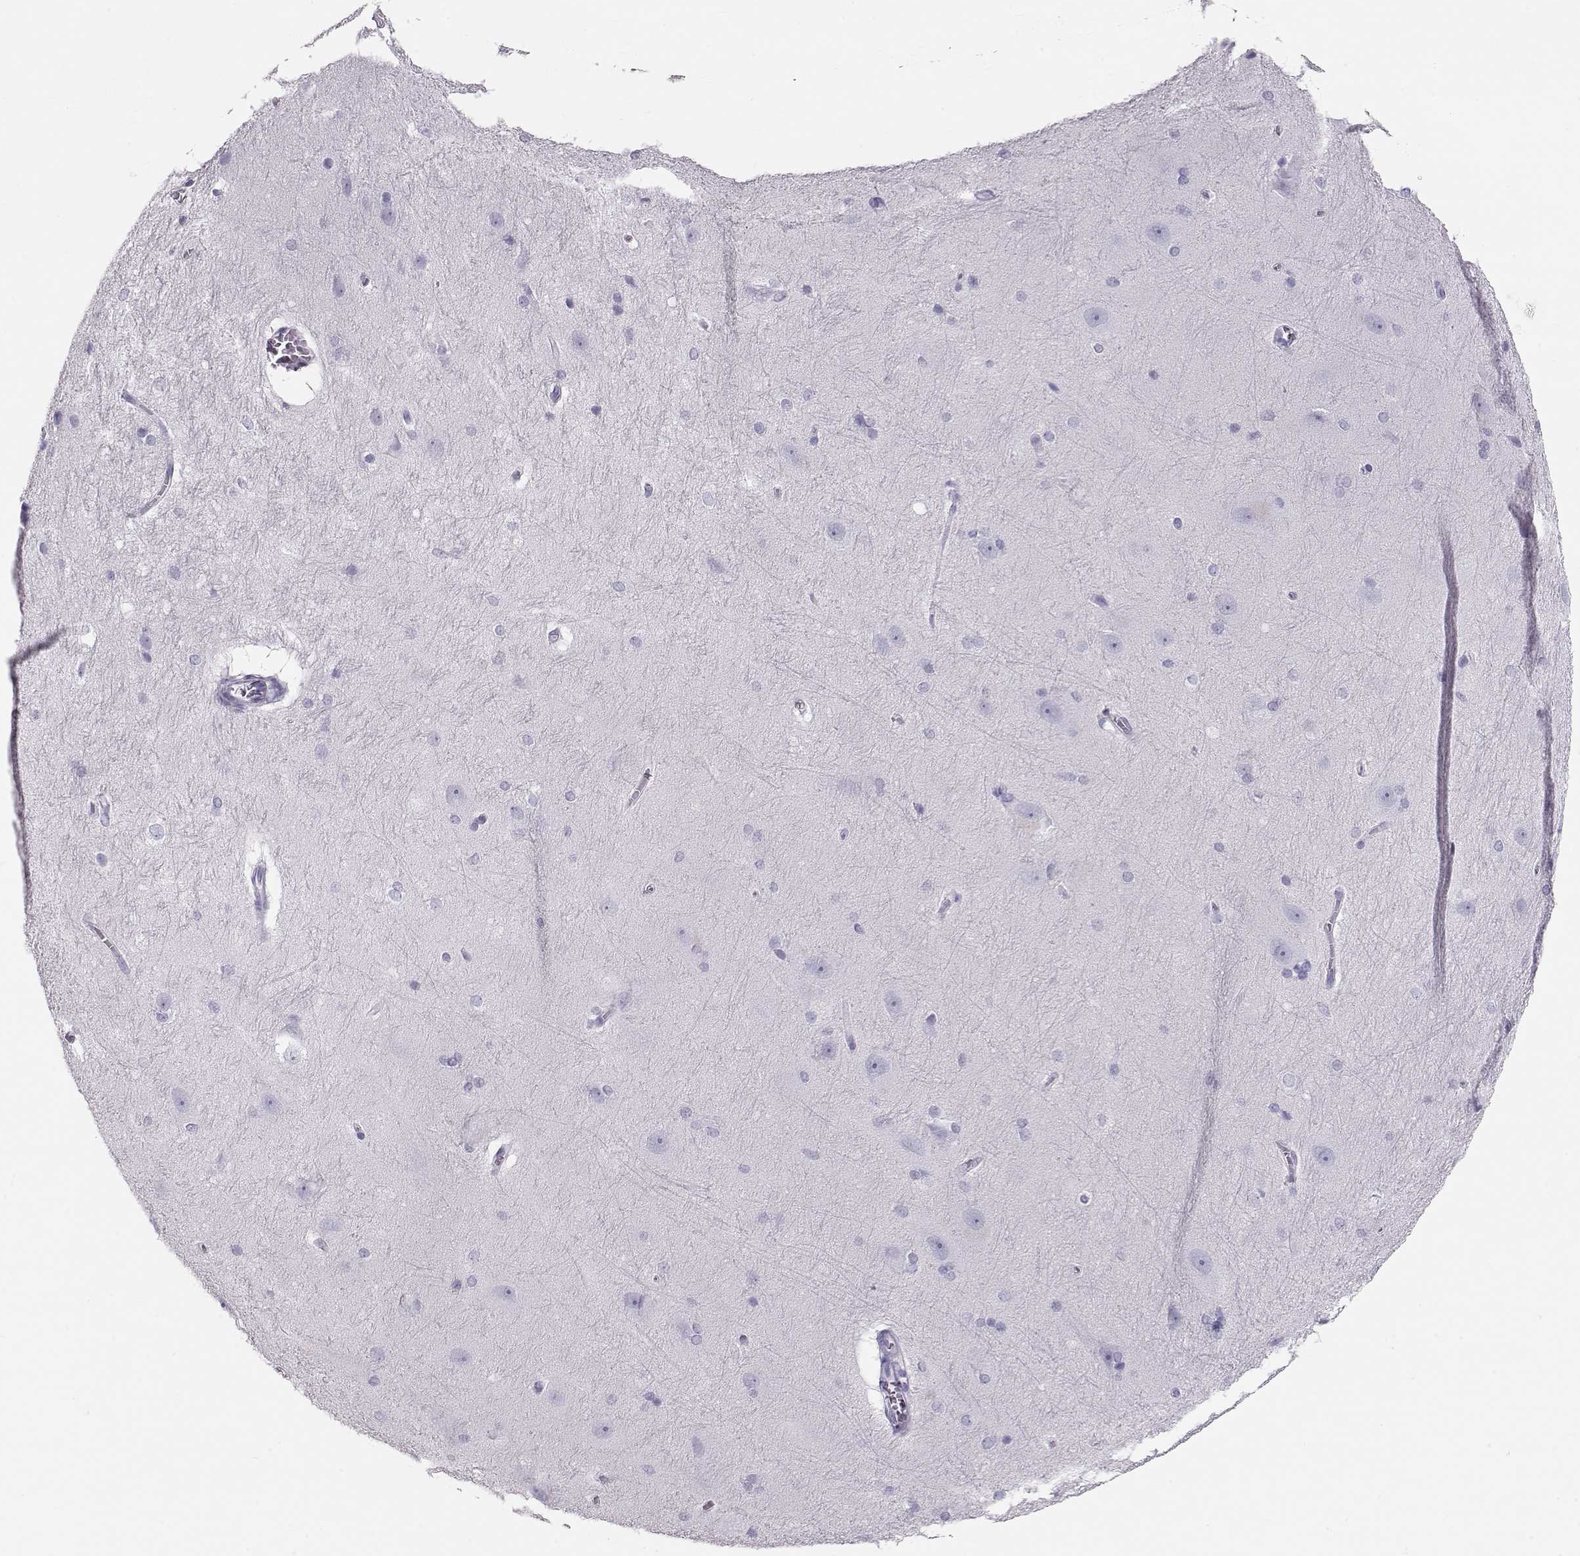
{"staining": {"intensity": "negative", "quantity": "none", "location": "none"}, "tissue": "hippocampus", "cell_type": "Glial cells", "image_type": "normal", "snomed": [{"axis": "morphology", "description": "Normal tissue, NOS"}, {"axis": "topography", "description": "Cerebral cortex"}, {"axis": "topography", "description": "Hippocampus"}], "caption": "The immunohistochemistry micrograph has no significant expression in glial cells of hippocampus.", "gene": "RD3", "patient": {"sex": "female", "age": 19}}